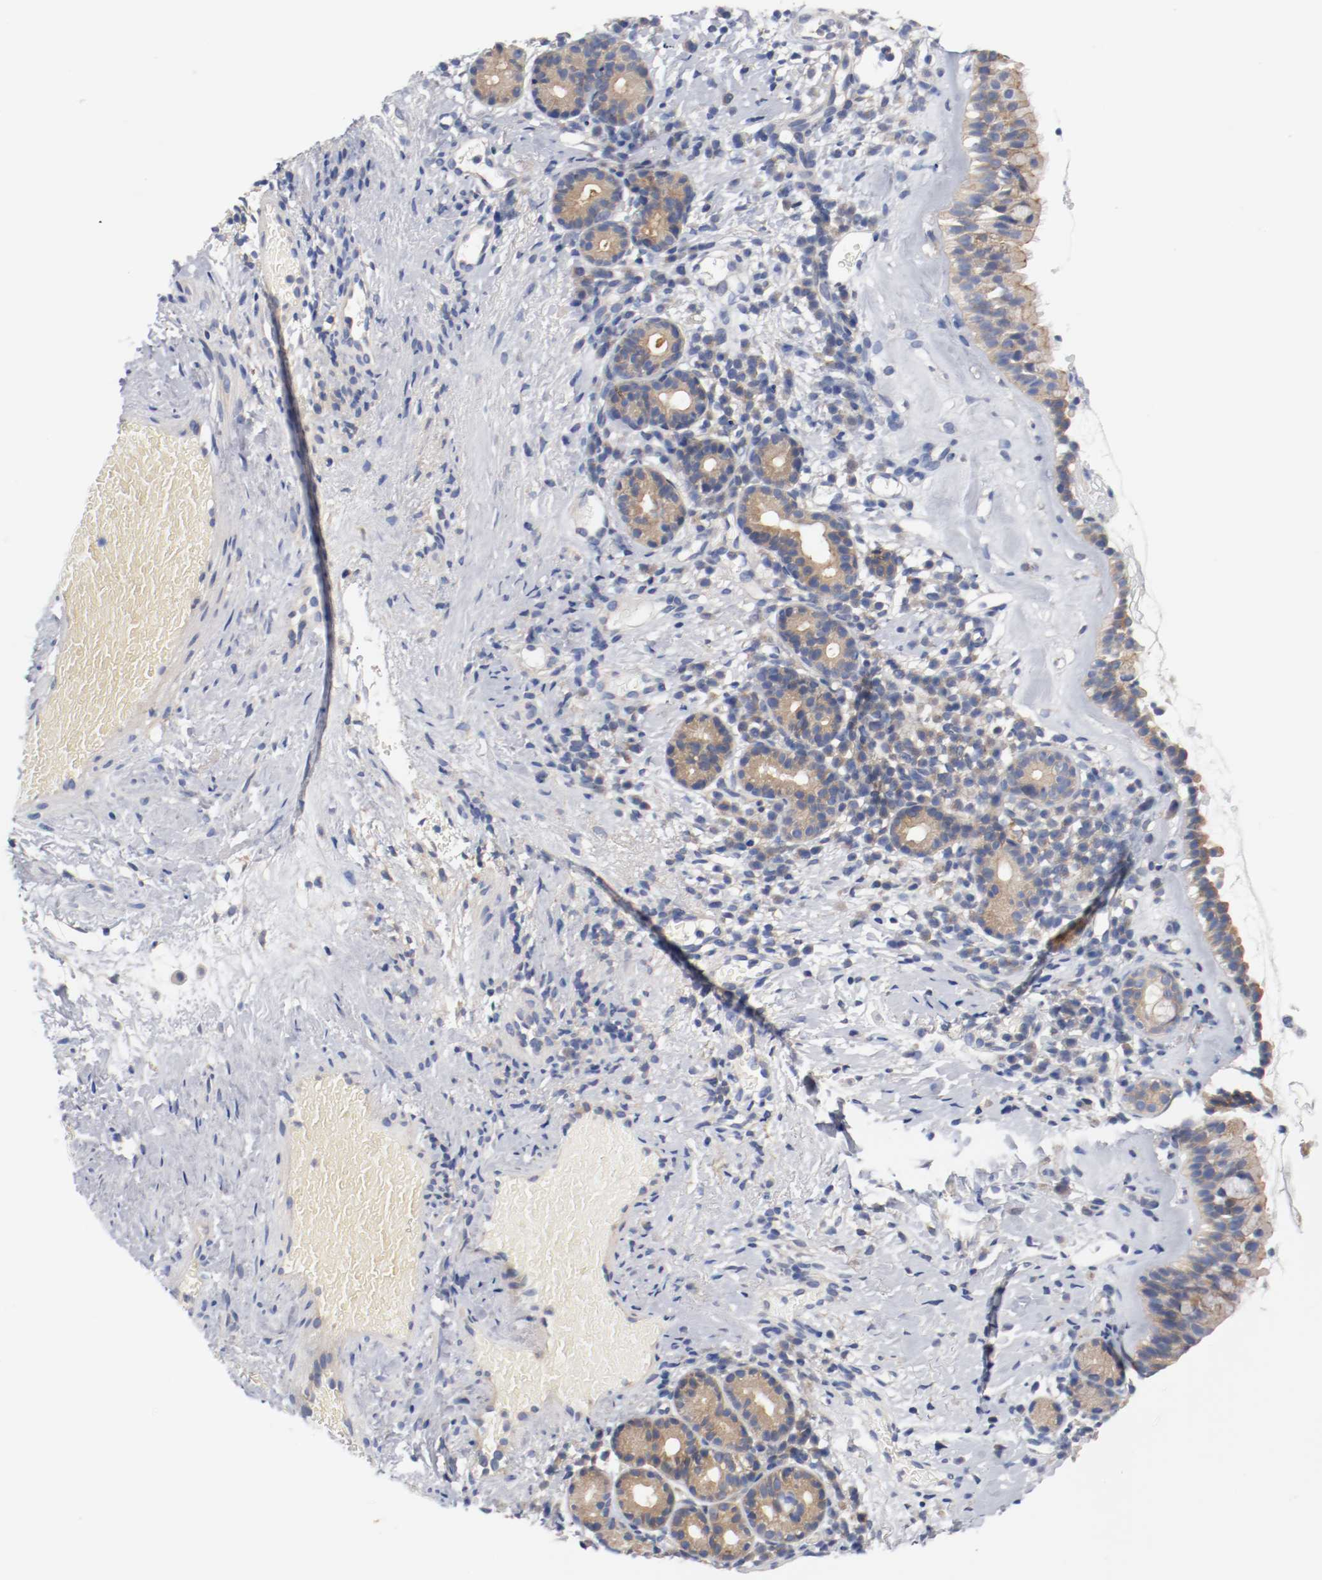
{"staining": {"intensity": "weak", "quantity": ">75%", "location": "cytoplasmic/membranous"}, "tissue": "nasopharynx", "cell_type": "Respiratory epithelial cells", "image_type": "normal", "snomed": [{"axis": "morphology", "description": "Normal tissue, NOS"}, {"axis": "morphology", "description": "Inflammation, NOS"}, {"axis": "topography", "description": "Nasopharynx"}], "caption": "This image demonstrates immunohistochemistry (IHC) staining of unremarkable nasopharynx, with low weak cytoplasmic/membranous positivity in approximately >75% of respiratory epithelial cells.", "gene": "HGS", "patient": {"sex": "female", "age": 55}}